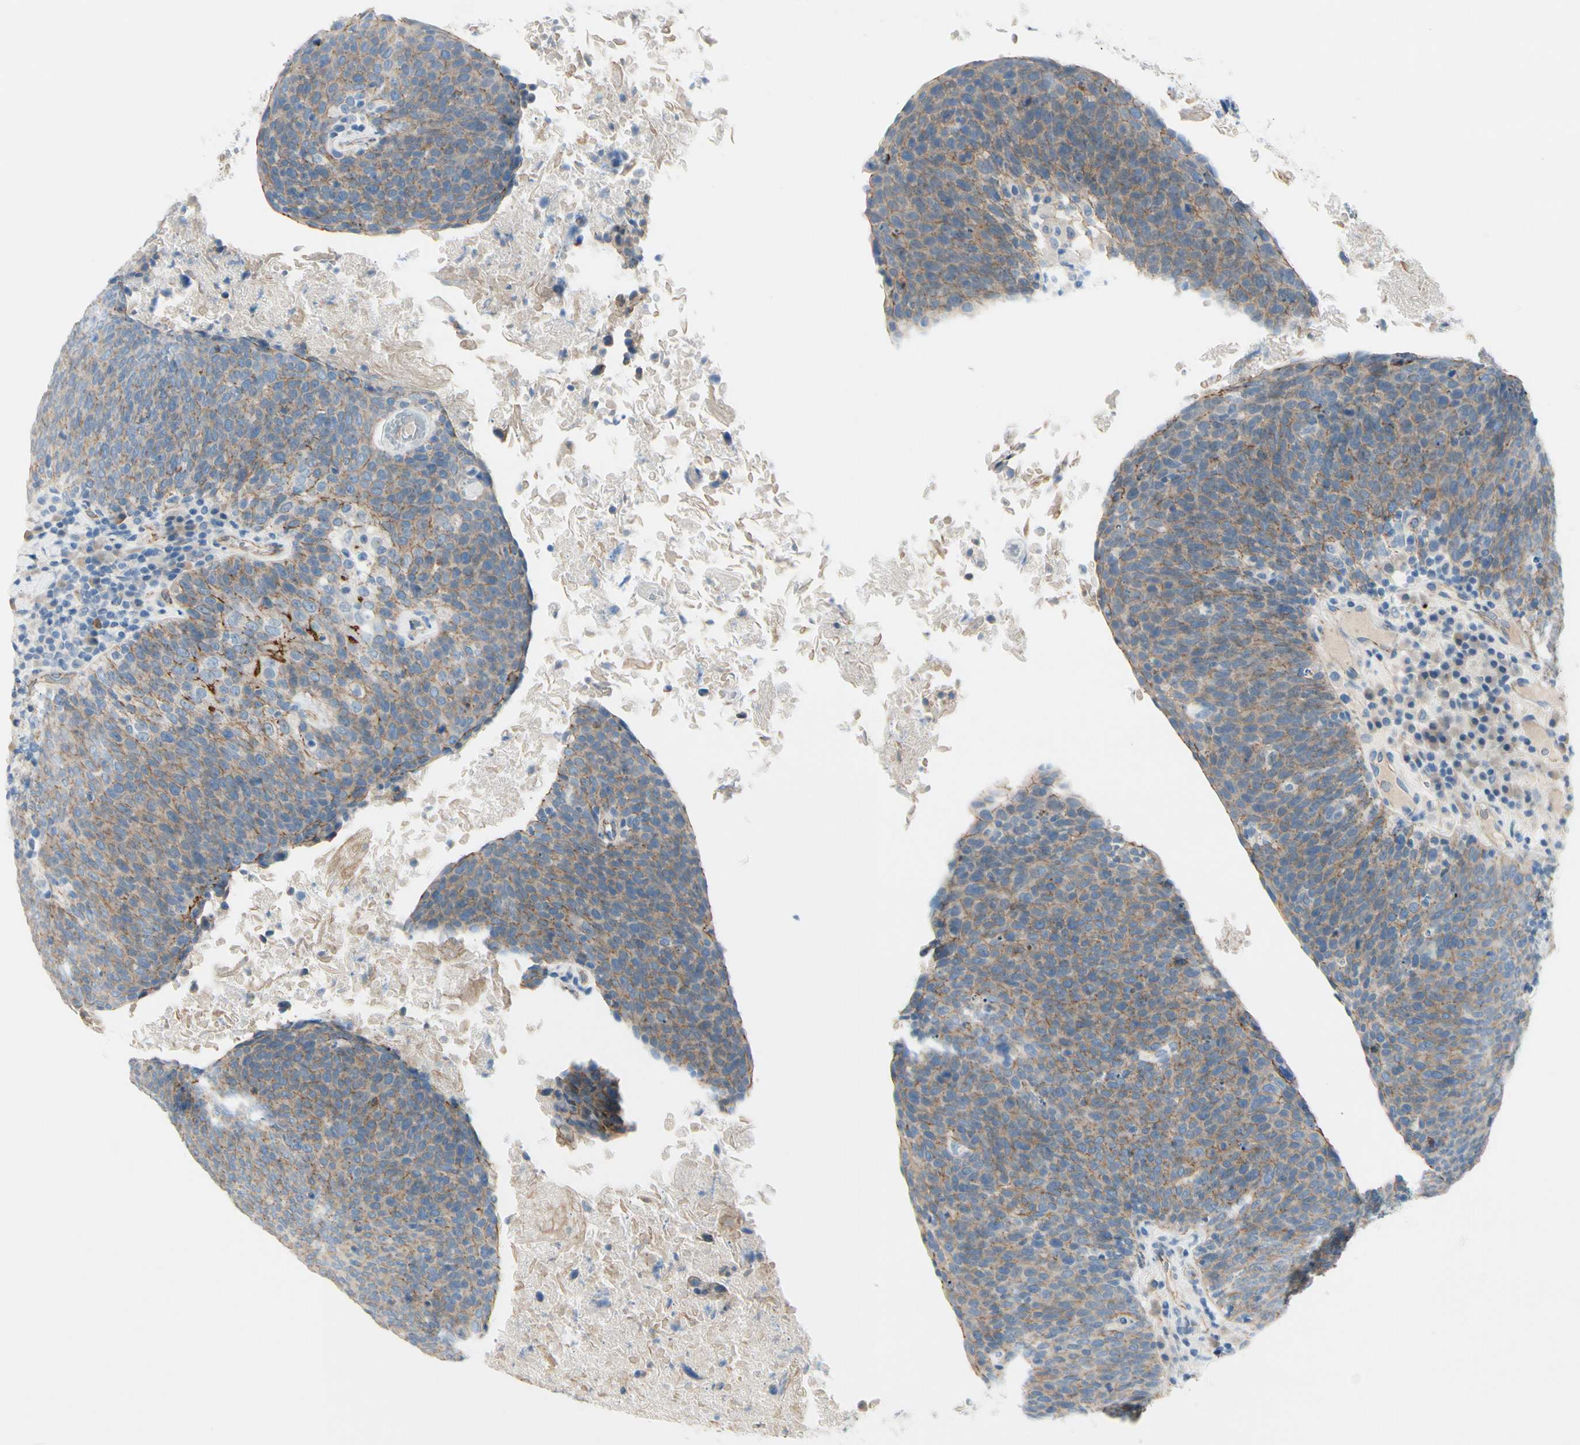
{"staining": {"intensity": "moderate", "quantity": "25%-75%", "location": "cytoplasmic/membranous"}, "tissue": "head and neck cancer", "cell_type": "Tumor cells", "image_type": "cancer", "snomed": [{"axis": "morphology", "description": "Squamous cell carcinoma, NOS"}, {"axis": "morphology", "description": "Squamous cell carcinoma, metastatic, NOS"}, {"axis": "topography", "description": "Lymph node"}, {"axis": "topography", "description": "Head-Neck"}], "caption": "The immunohistochemical stain shows moderate cytoplasmic/membranous expression in tumor cells of head and neck squamous cell carcinoma tissue.", "gene": "TJP1", "patient": {"sex": "male", "age": 62}}